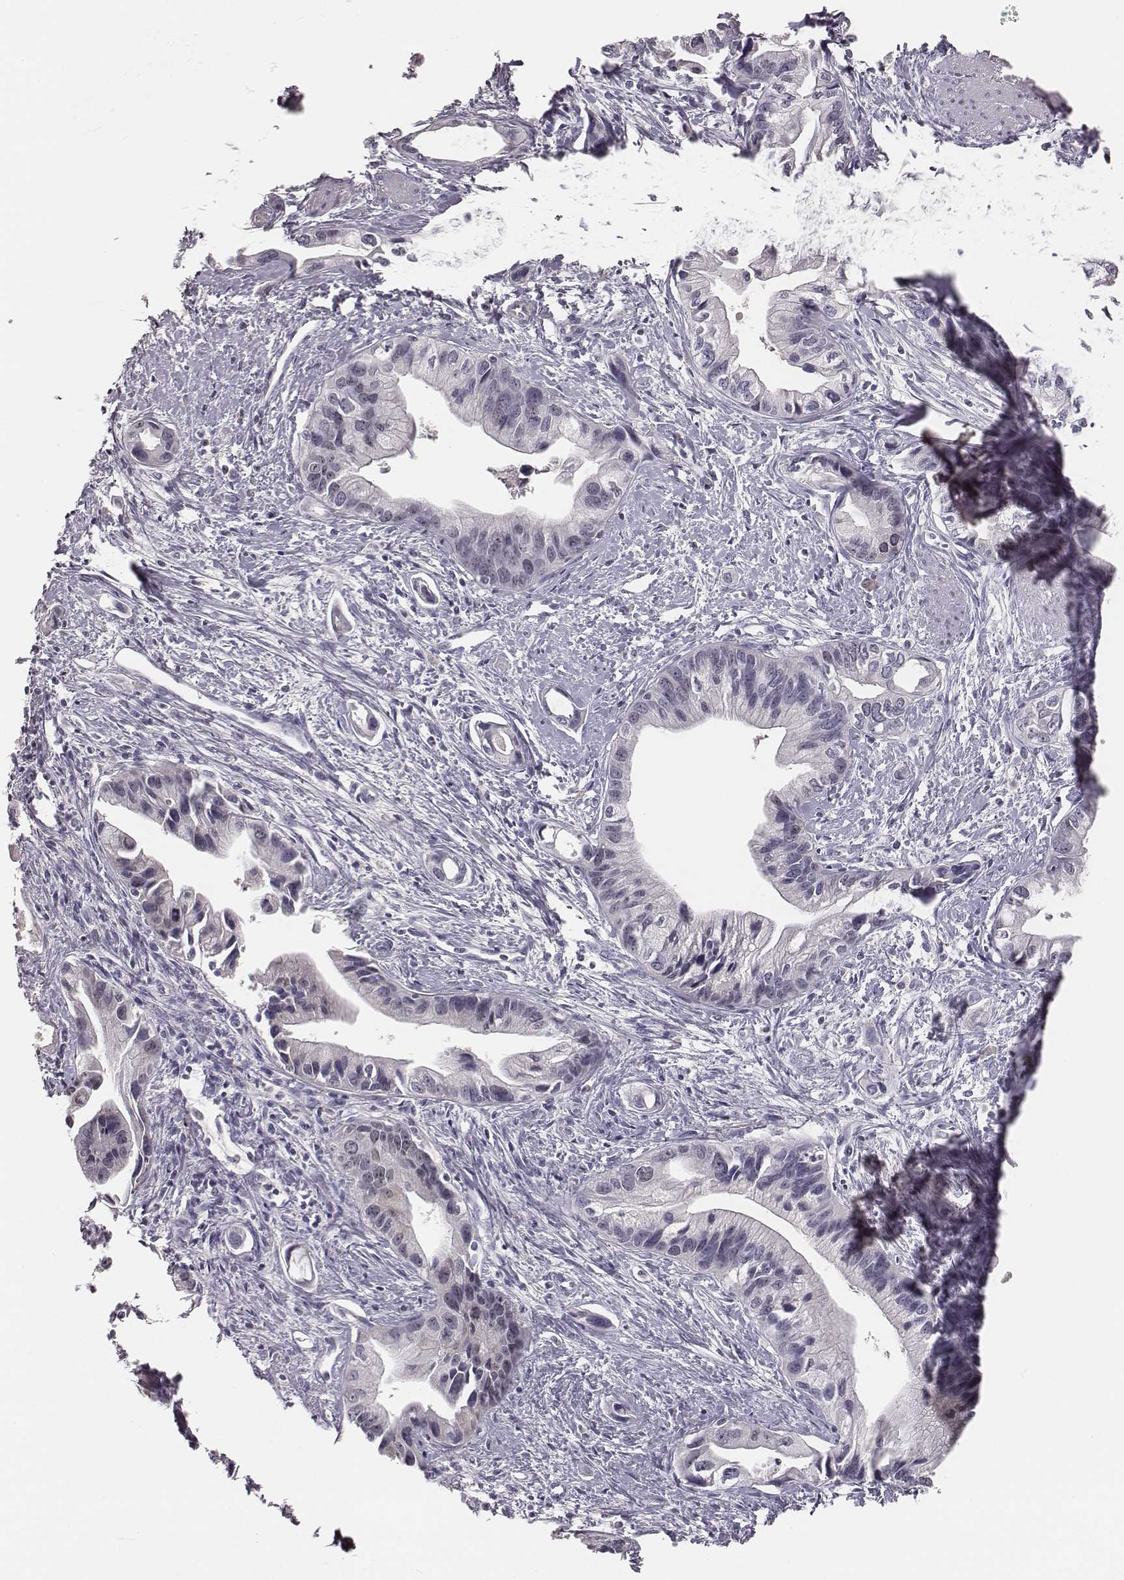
{"staining": {"intensity": "negative", "quantity": "none", "location": "none"}, "tissue": "pancreatic cancer", "cell_type": "Tumor cells", "image_type": "cancer", "snomed": [{"axis": "morphology", "description": "Adenocarcinoma, NOS"}, {"axis": "topography", "description": "Pancreas"}], "caption": "Pancreatic cancer (adenocarcinoma) was stained to show a protein in brown. There is no significant expression in tumor cells.", "gene": "NIFK", "patient": {"sex": "female", "age": 61}}